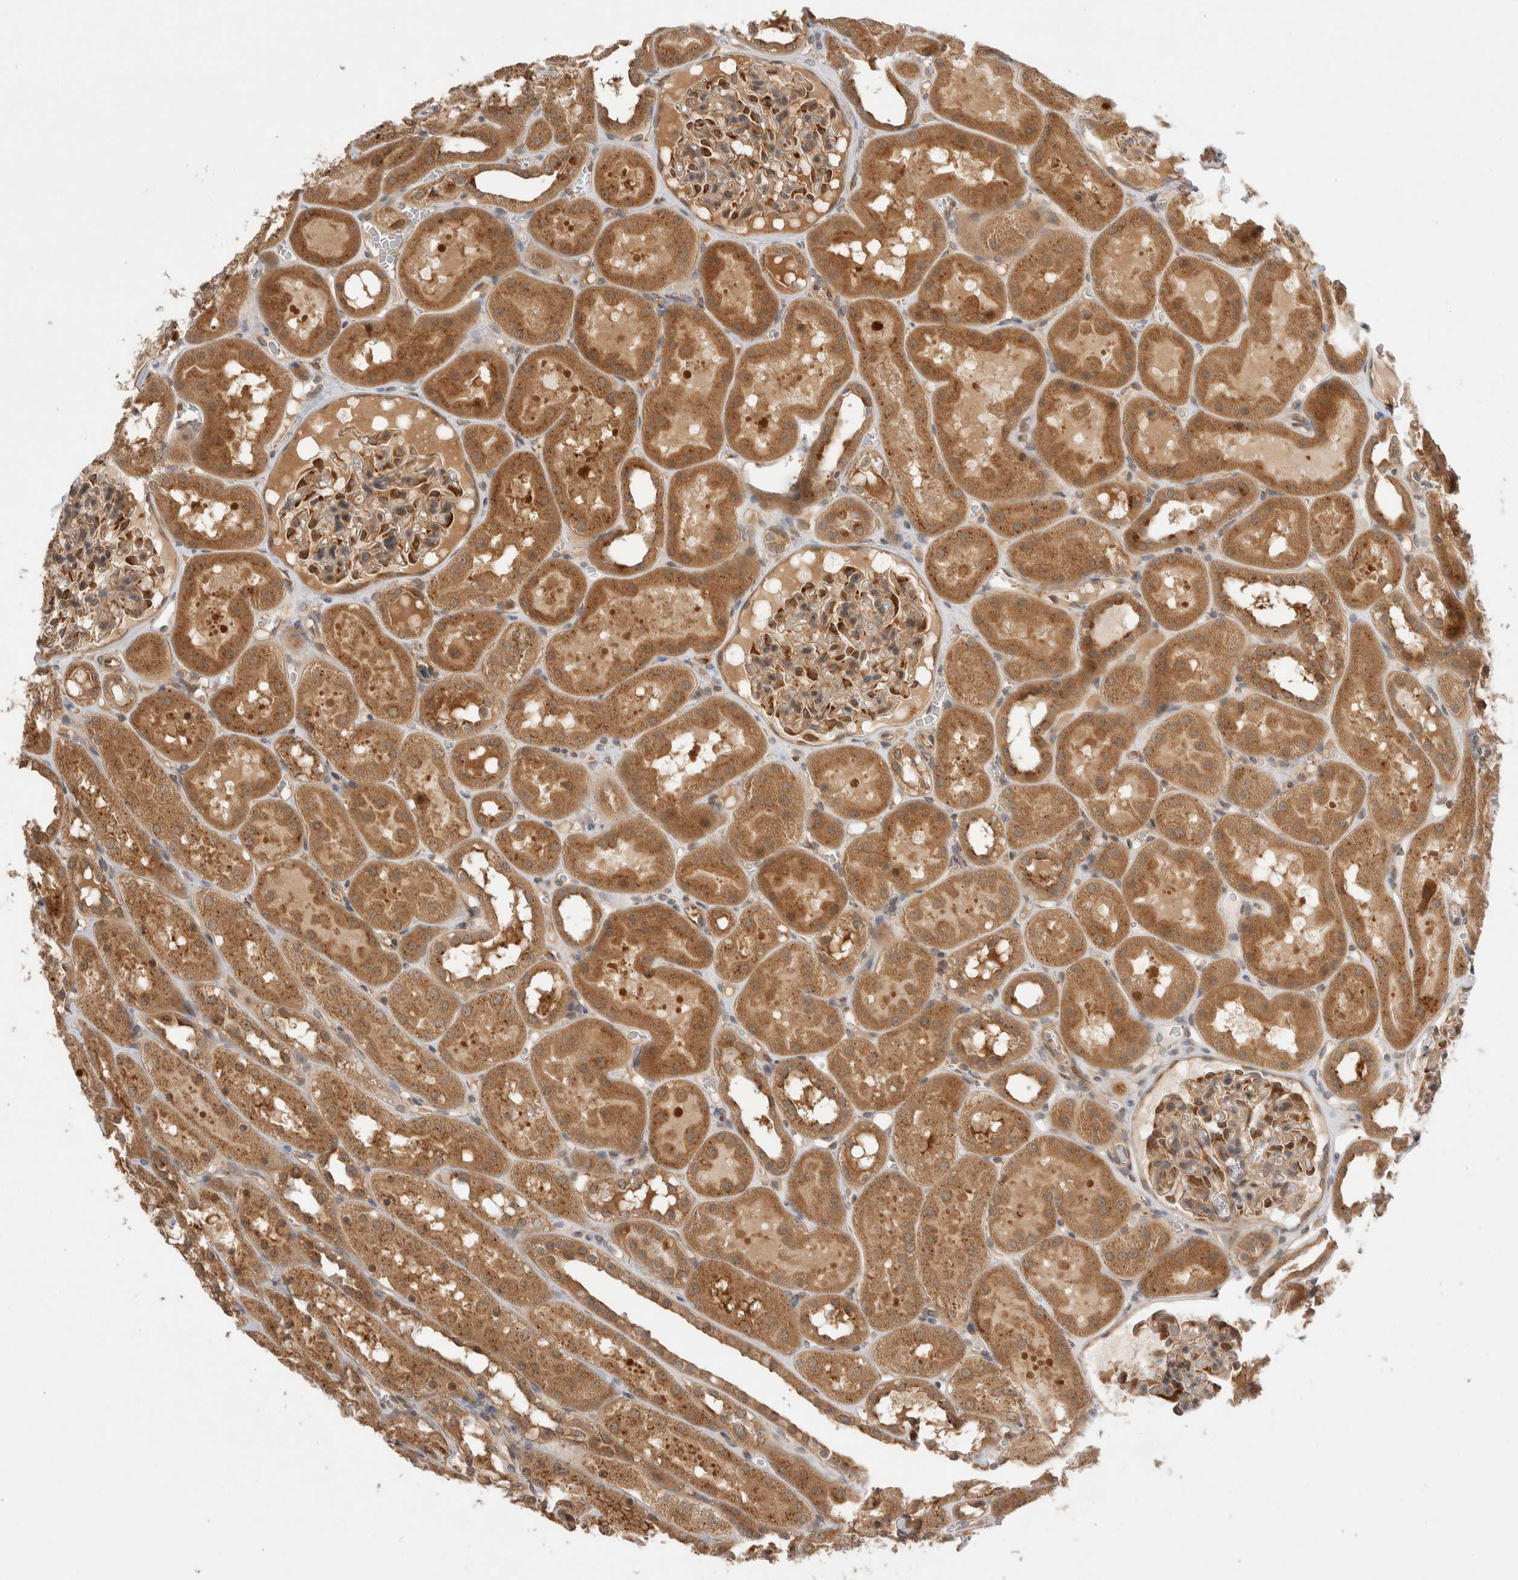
{"staining": {"intensity": "moderate", "quantity": ">75%", "location": "cytoplasmic/membranous"}, "tissue": "kidney", "cell_type": "Cells in glomeruli", "image_type": "normal", "snomed": [{"axis": "morphology", "description": "Normal tissue, NOS"}, {"axis": "topography", "description": "Kidney"}, {"axis": "topography", "description": "Urinary bladder"}], "caption": "A micrograph of kidney stained for a protein displays moderate cytoplasmic/membranous brown staining in cells in glomeruli. (DAB (3,3'-diaminobenzidine) IHC with brightfield microscopy, high magnification).", "gene": "VPS28", "patient": {"sex": "male", "age": 16}}